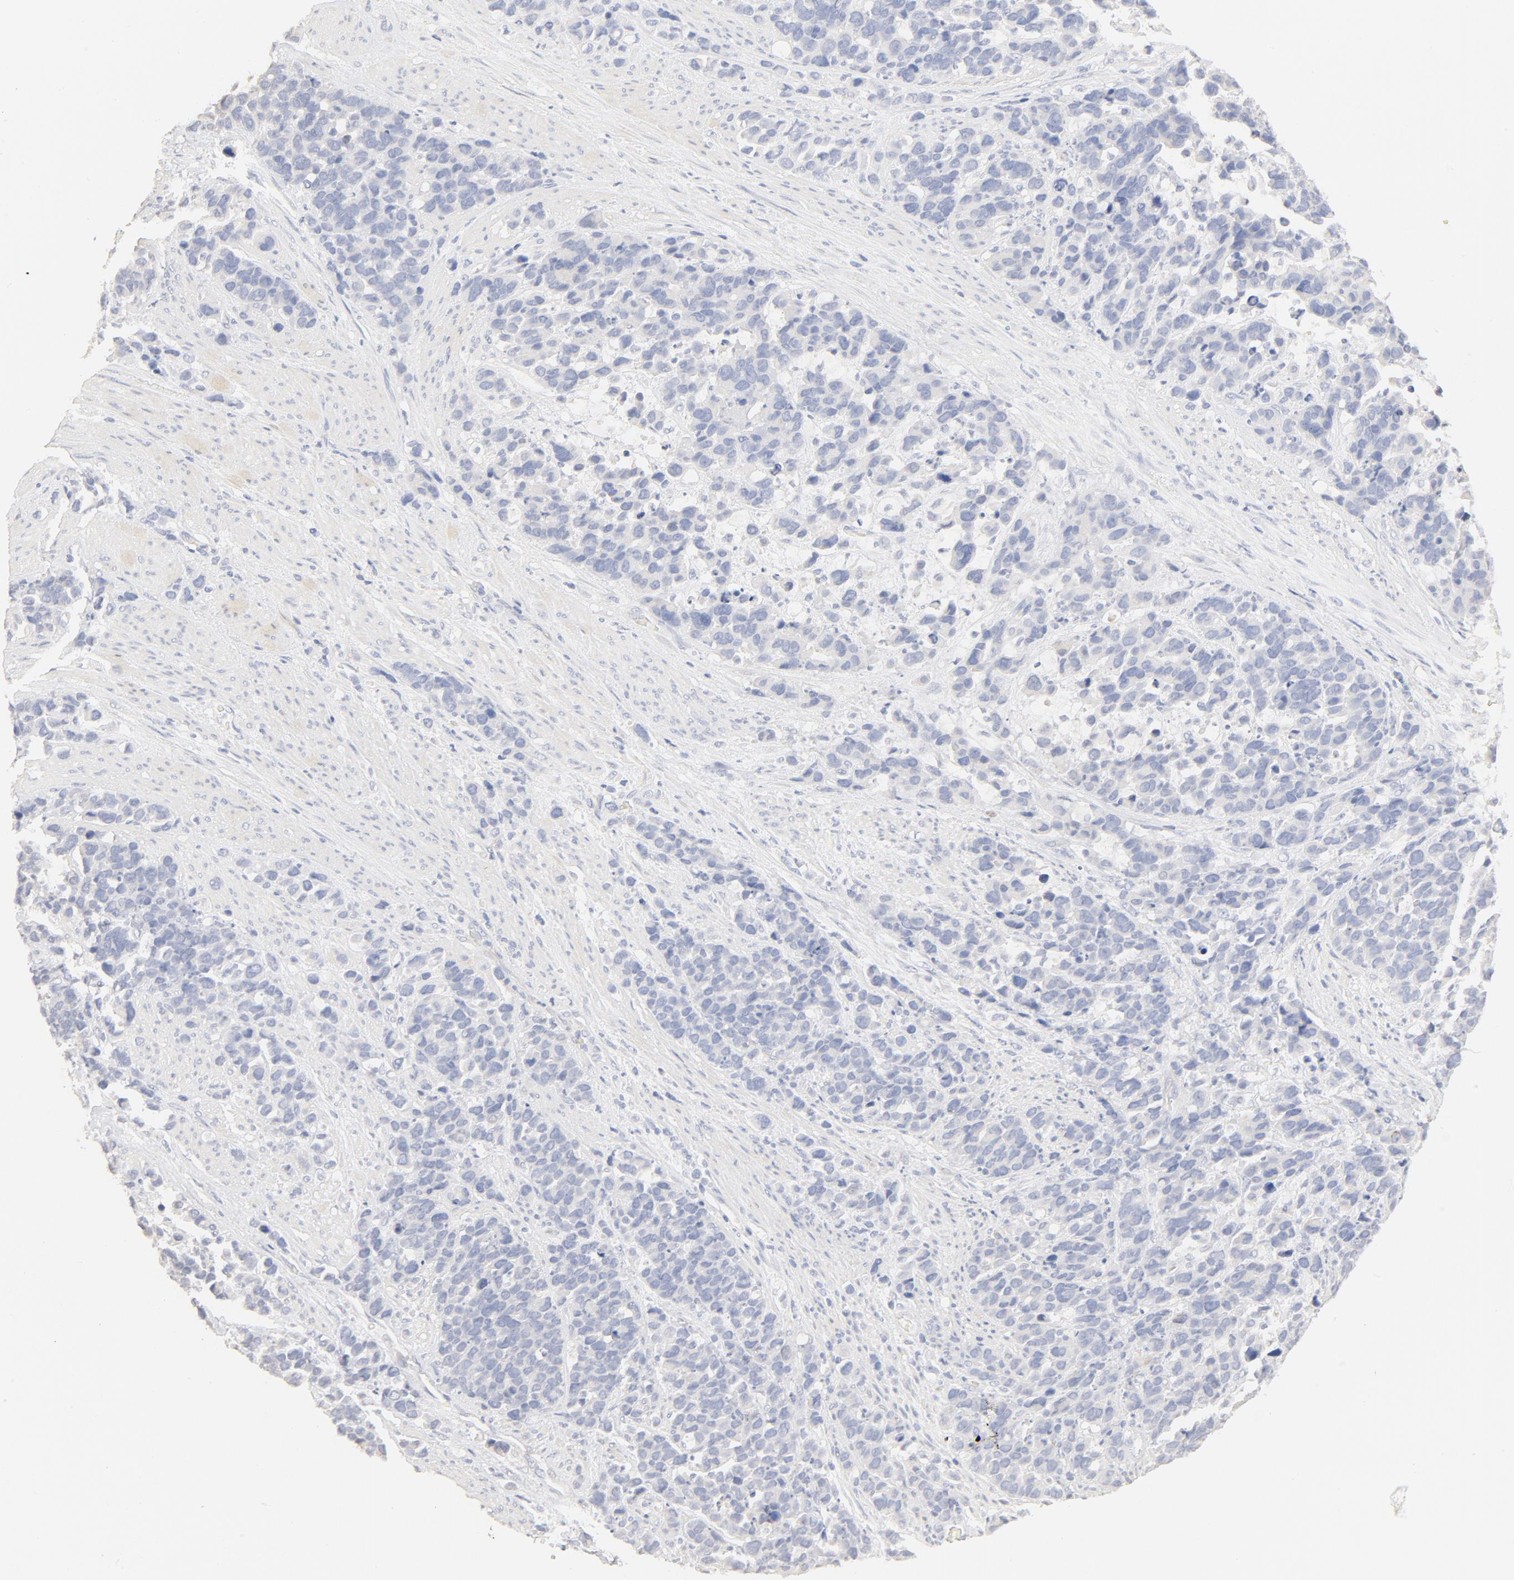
{"staining": {"intensity": "negative", "quantity": "none", "location": "none"}, "tissue": "stomach cancer", "cell_type": "Tumor cells", "image_type": "cancer", "snomed": [{"axis": "morphology", "description": "Adenocarcinoma, NOS"}, {"axis": "topography", "description": "Stomach, upper"}], "caption": "Immunohistochemistry (IHC) of stomach adenocarcinoma reveals no positivity in tumor cells.", "gene": "FCGBP", "patient": {"sex": "male", "age": 71}}